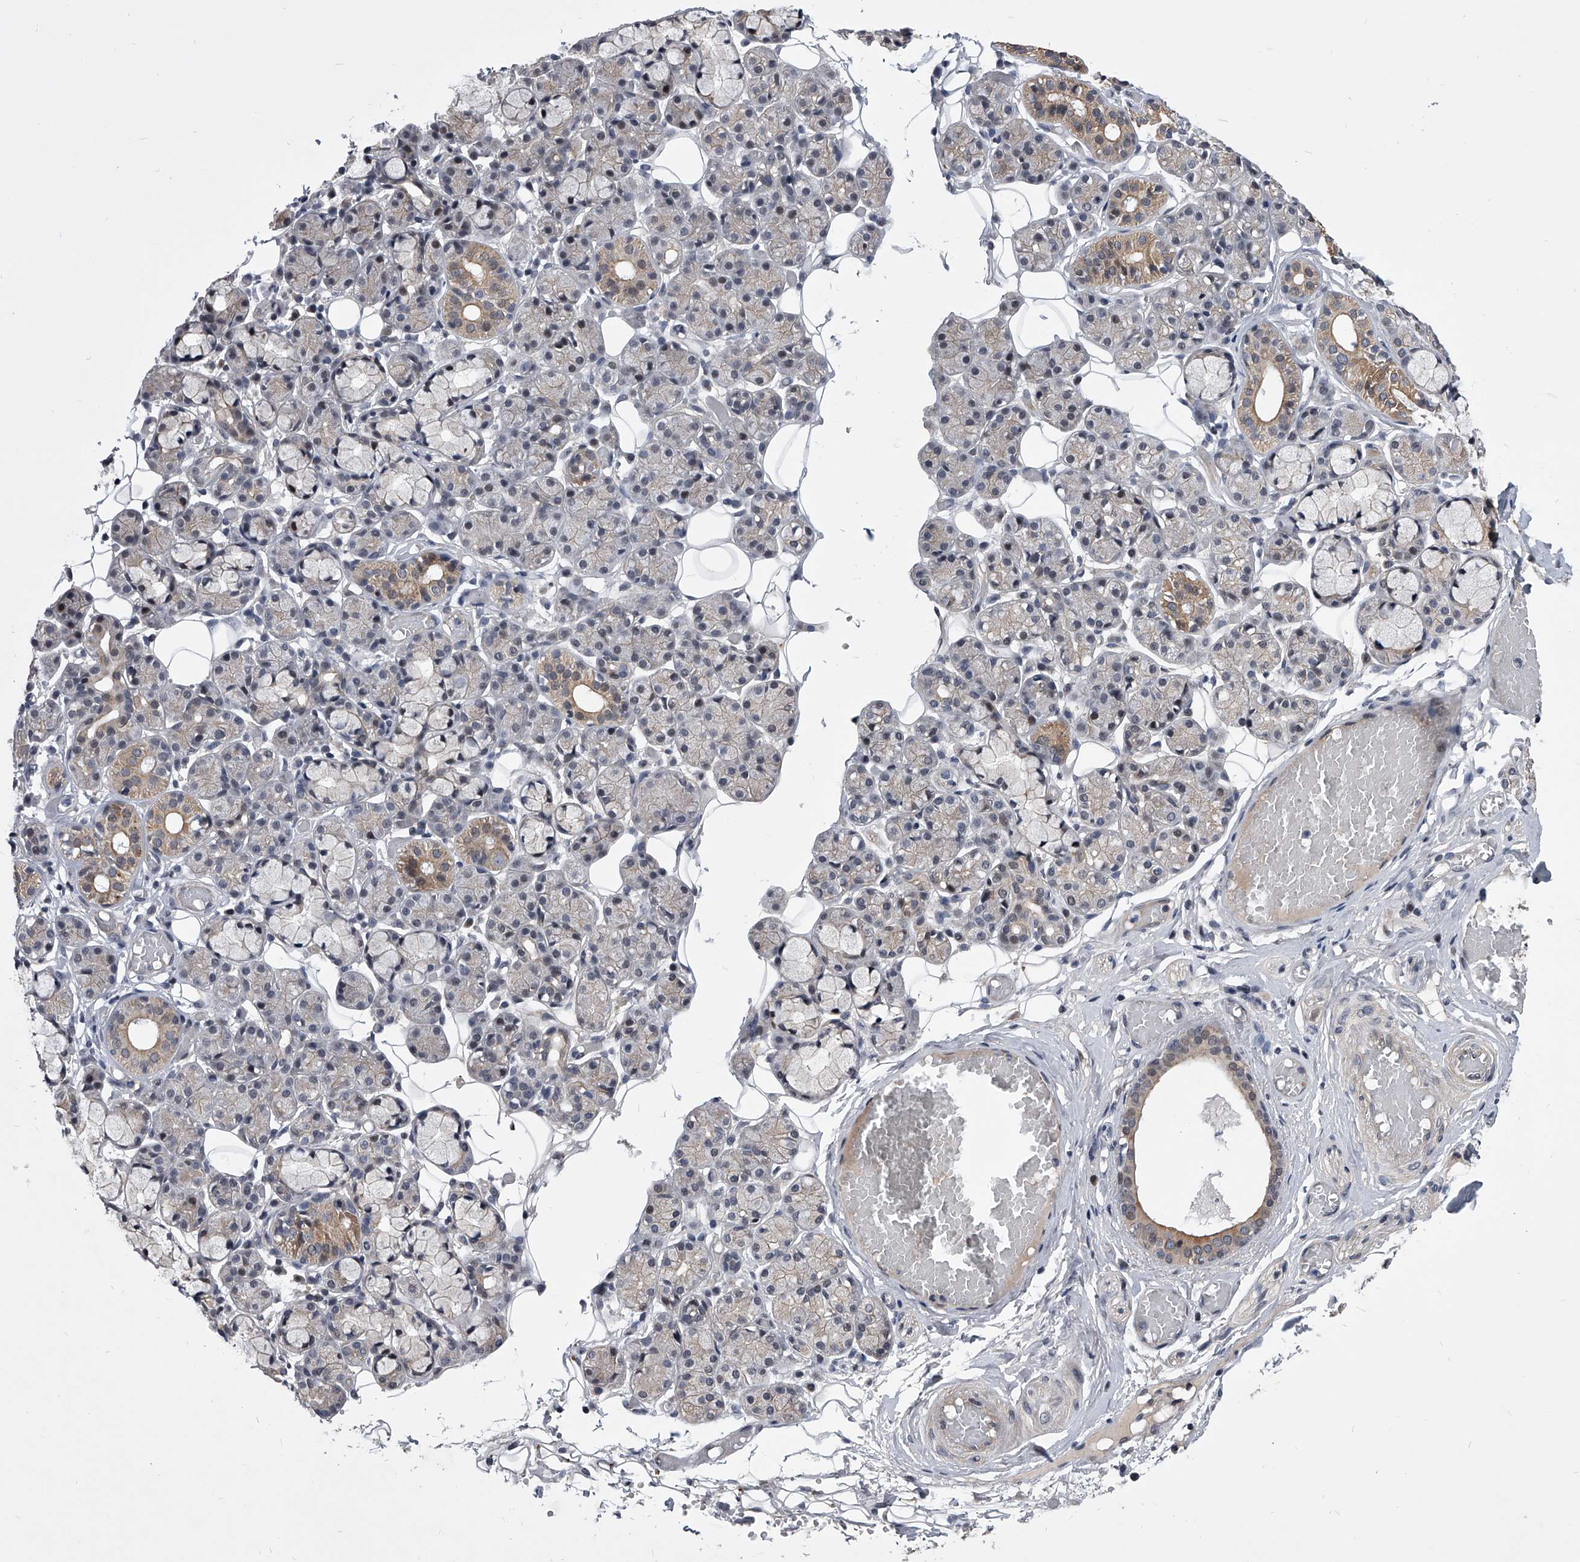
{"staining": {"intensity": "moderate", "quantity": "<25%", "location": "cytoplasmic/membranous"}, "tissue": "salivary gland", "cell_type": "Glandular cells", "image_type": "normal", "snomed": [{"axis": "morphology", "description": "Normal tissue, NOS"}, {"axis": "topography", "description": "Salivary gland"}], "caption": "Protein staining reveals moderate cytoplasmic/membranous positivity in about <25% of glandular cells in benign salivary gland.", "gene": "ZNF76", "patient": {"sex": "male", "age": 63}}